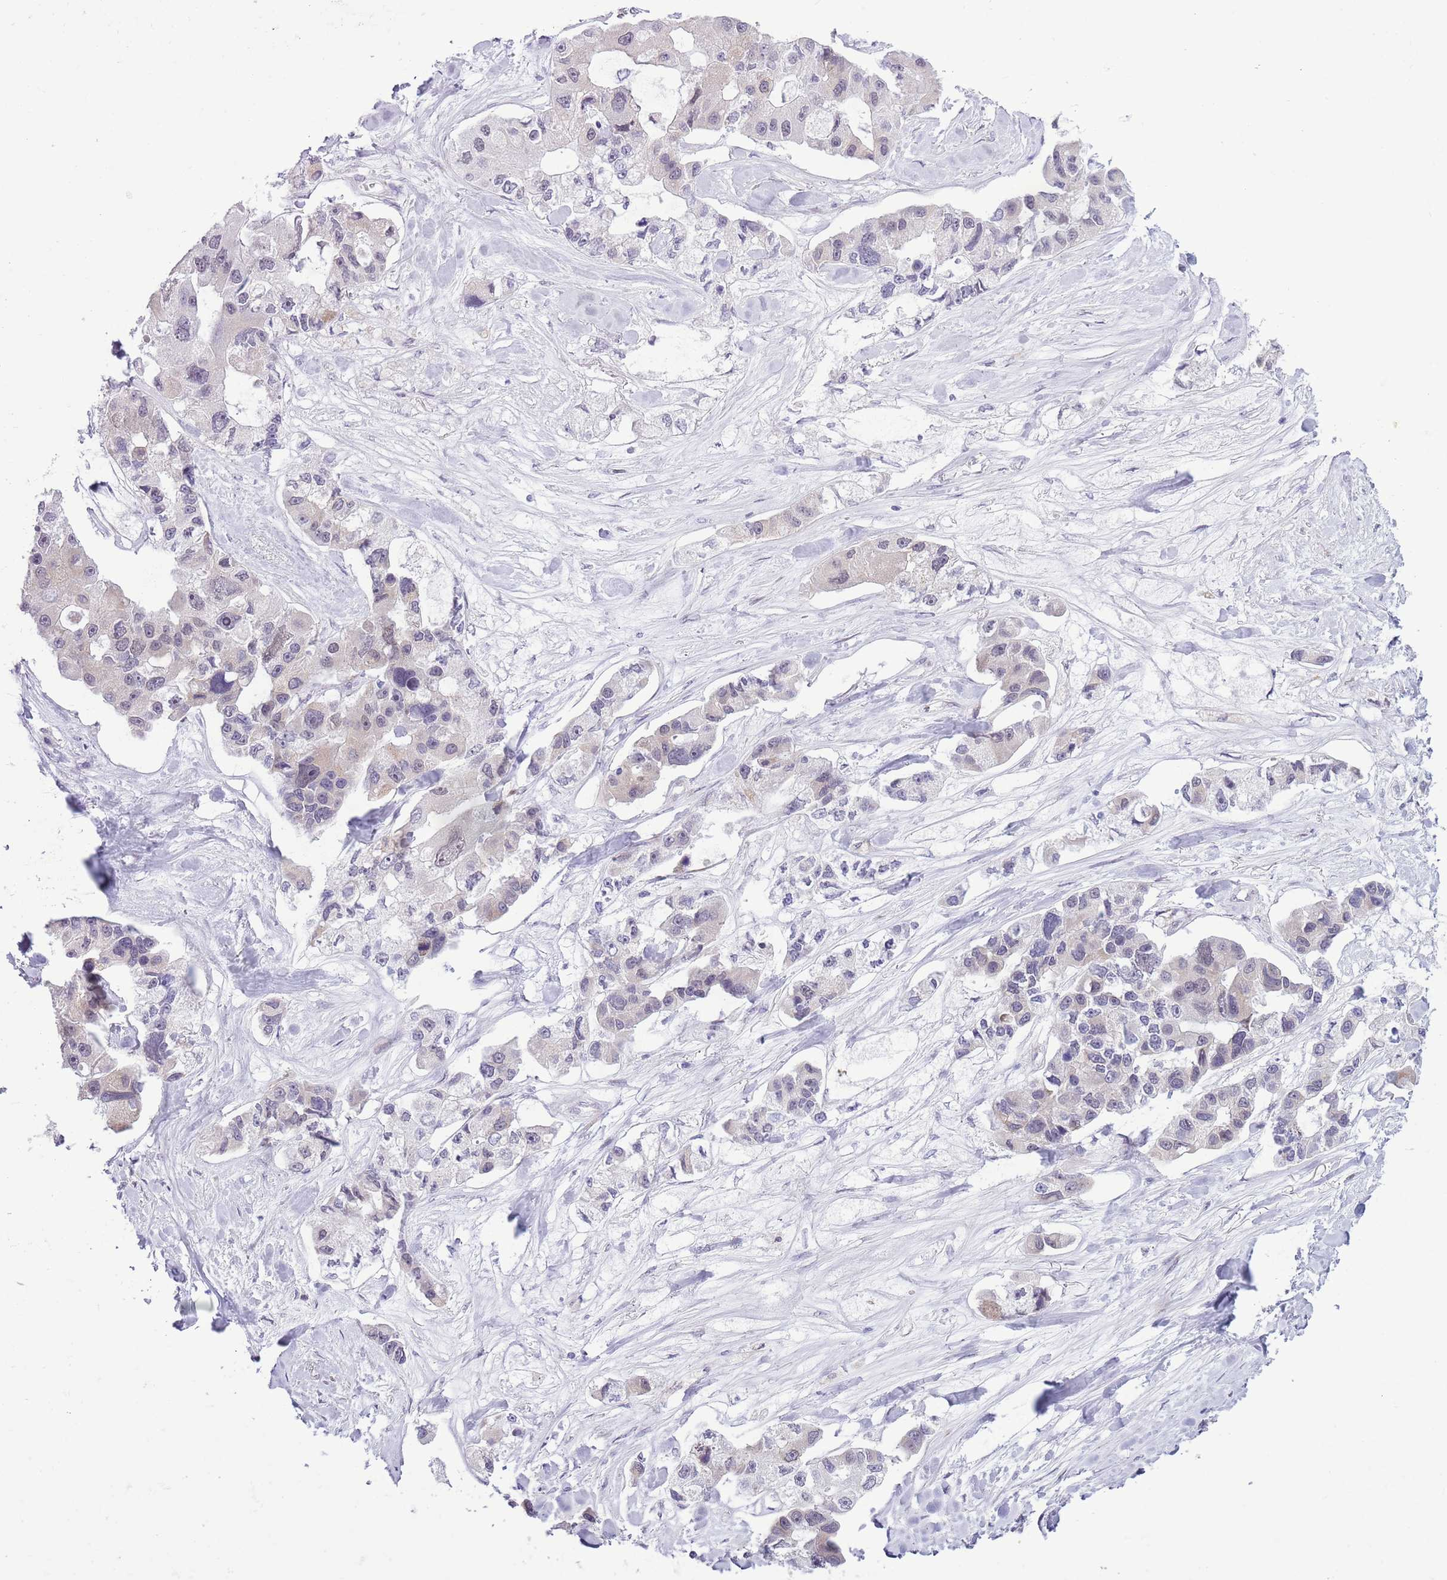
{"staining": {"intensity": "negative", "quantity": "none", "location": "none"}, "tissue": "lung cancer", "cell_type": "Tumor cells", "image_type": "cancer", "snomed": [{"axis": "morphology", "description": "Adenocarcinoma, NOS"}, {"axis": "topography", "description": "Lung"}], "caption": "Lung adenocarcinoma was stained to show a protein in brown. There is no significant positivity in tumor cells.", "gene": "ZNF576", "patient": {"sex": "female", "age": 54}}